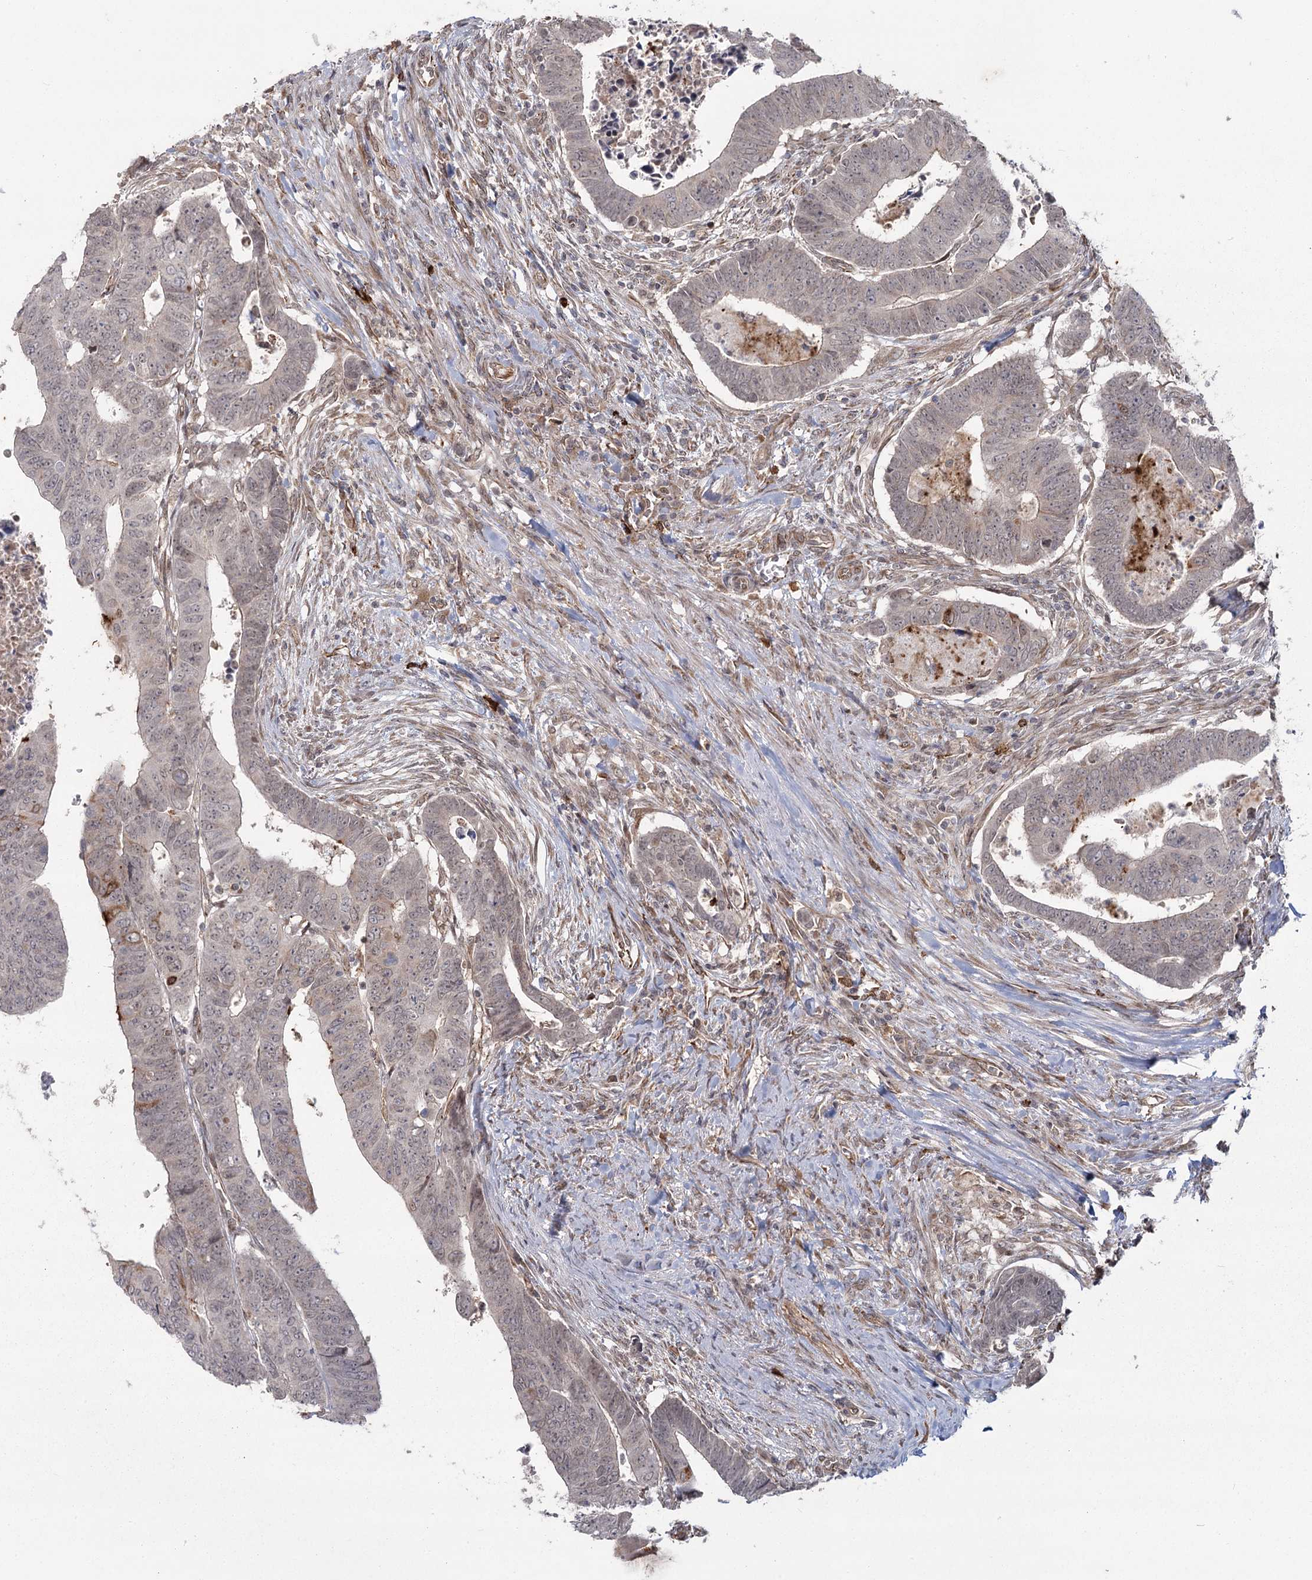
{"staining": {"intensity": "moderate", "quantity": "<25%", "location": "cytoplasmic/membranous"}, "tissue": "colorectal cancer", "cell_type": "Tumor cells", "image_type": "cancer", "snomed": [{"axis": "morphology", "description": "Normal tissue, NOS"}, {"axis": "morphology", "description": "Adenocarcinoma, NOS"}, {"axis": "topography", "description": "Rectum"}], "caption": "Immunohistochemistry micrograph of adenocarcinoma (colorectal) stained for a protein (brown), which displays low levels of moderate cytoplasmic/membranous expression in about <25% of tumor cells.", "gene": "AP2M1", "patient": {"sex": "female", "age": 65}}